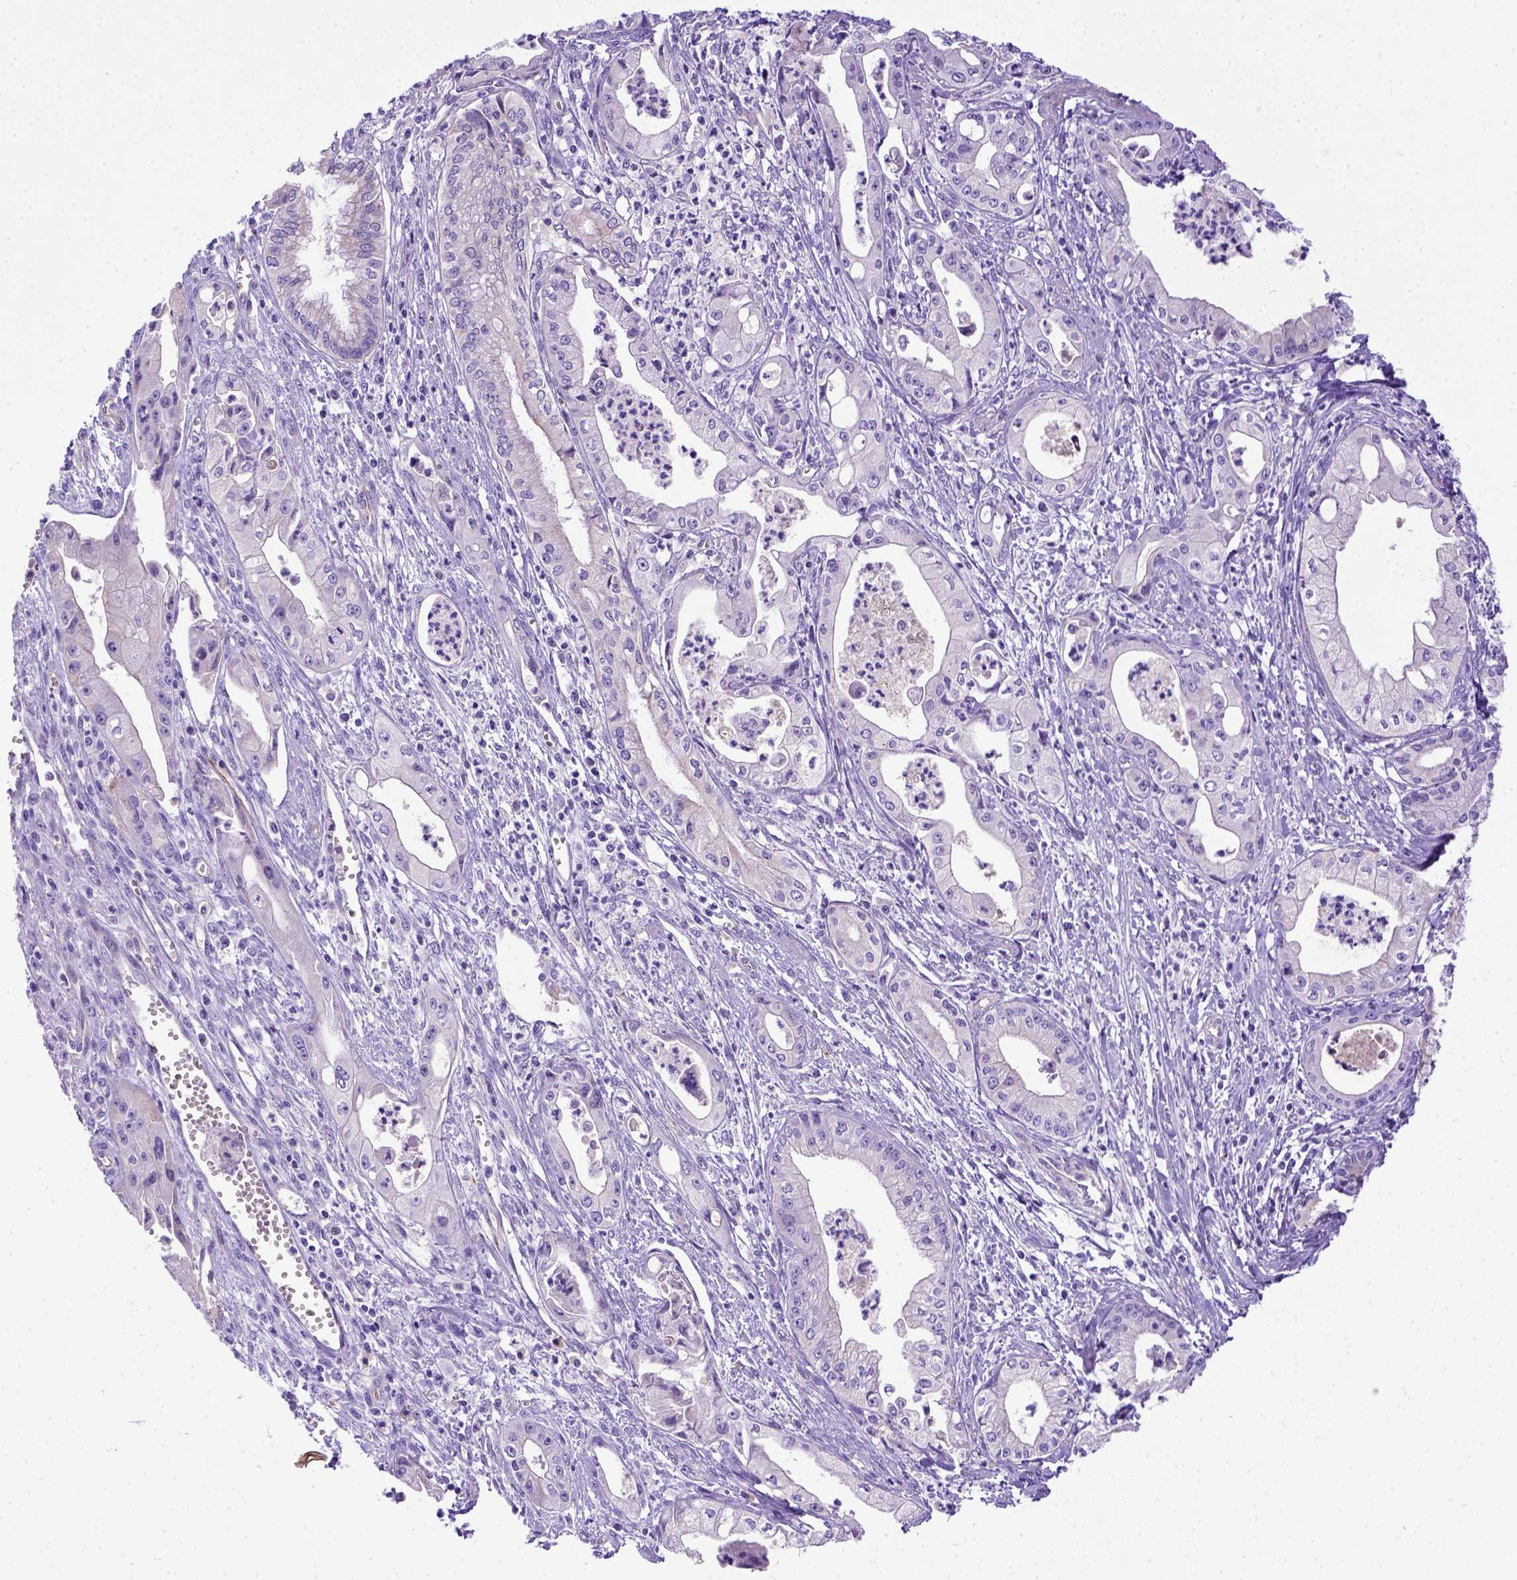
{"staining": {"intensity": "negative", "quantity": "none", "location": "none"}, "tissue": "pancreatic cancer", "cell_type": "Tumor cells", "image_type": "cancer", "snomed": [{"axis": "morphology", "description": "Adenocarcinoma, NOS"}, {"axis": "topography", "description": "Pancreas"}], "caption": "Immunohistochemistry (IHC) histopathology image of pancreatic cancer (adenocarcinoma) stained for a protein (brown), which exhibits no staining in tumor cells.", "gene": "LRRC18", "patient": {"sex": "female", "age": 65}}